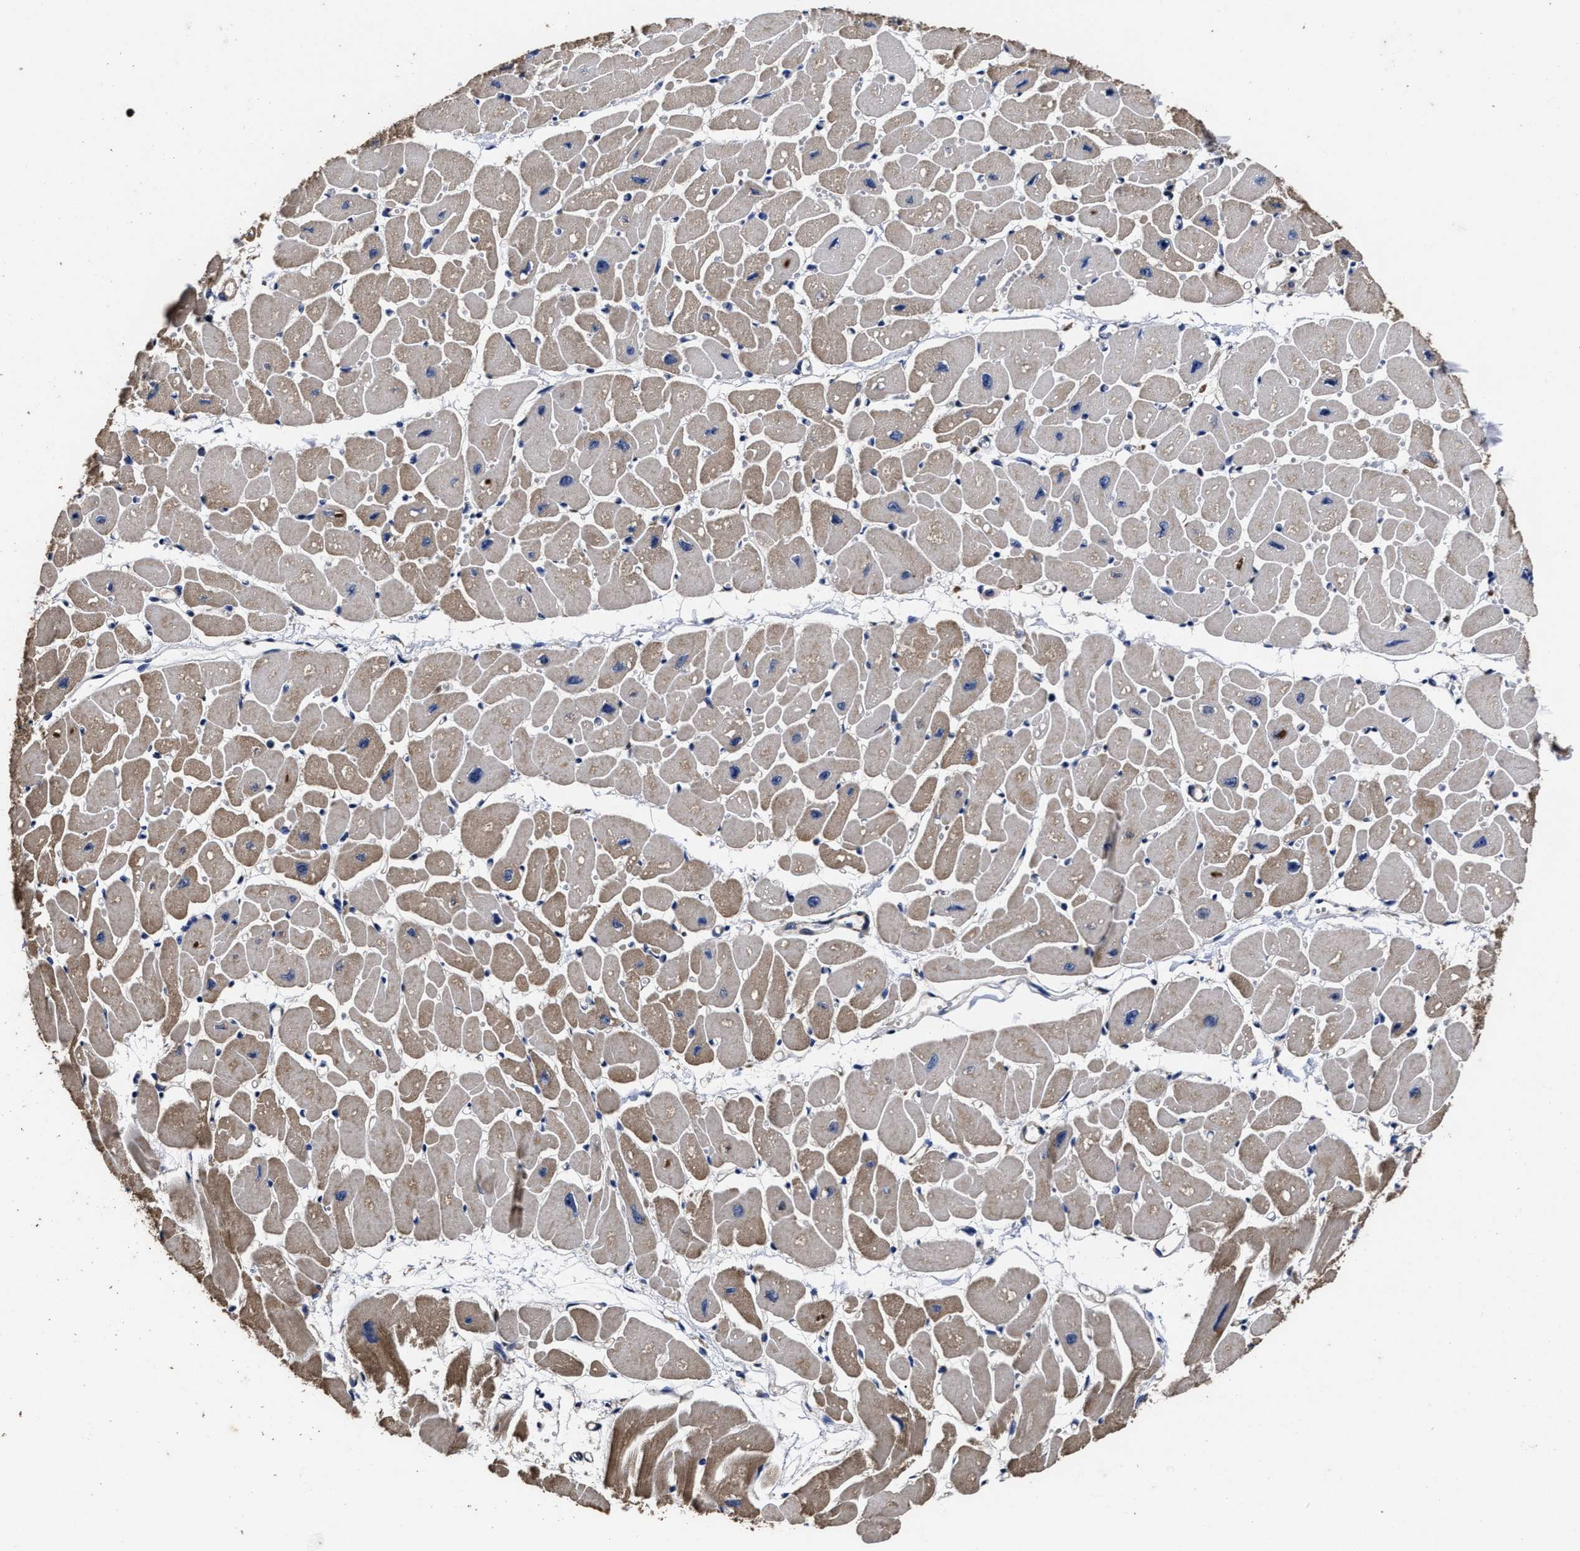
{"staining": {"intensity": "moderate", "quantity": "25%-75%", "location": "cytoplasmic/membranous"}, "tissue": "heart muscle", "cell_type": "Cardiomyocytes", "image_type": "normal", "snomed": [{"axis": "morphology", "description": "Normal tissue, NOS"}, {"axis": "topography", "description": "Heart"}], "caption": "The histopathology image demonstrates immunohistochemical staining of normal heart muscle. There is moderate cytoplasmic/membranous staining is present in about 25%-75% of cardiomyocytes. Immunohistochemistry stains the protein in brown and the nuclei are stained blue.", "gene": "AVEN", "patient": {"sex": "female", "age": 54}}